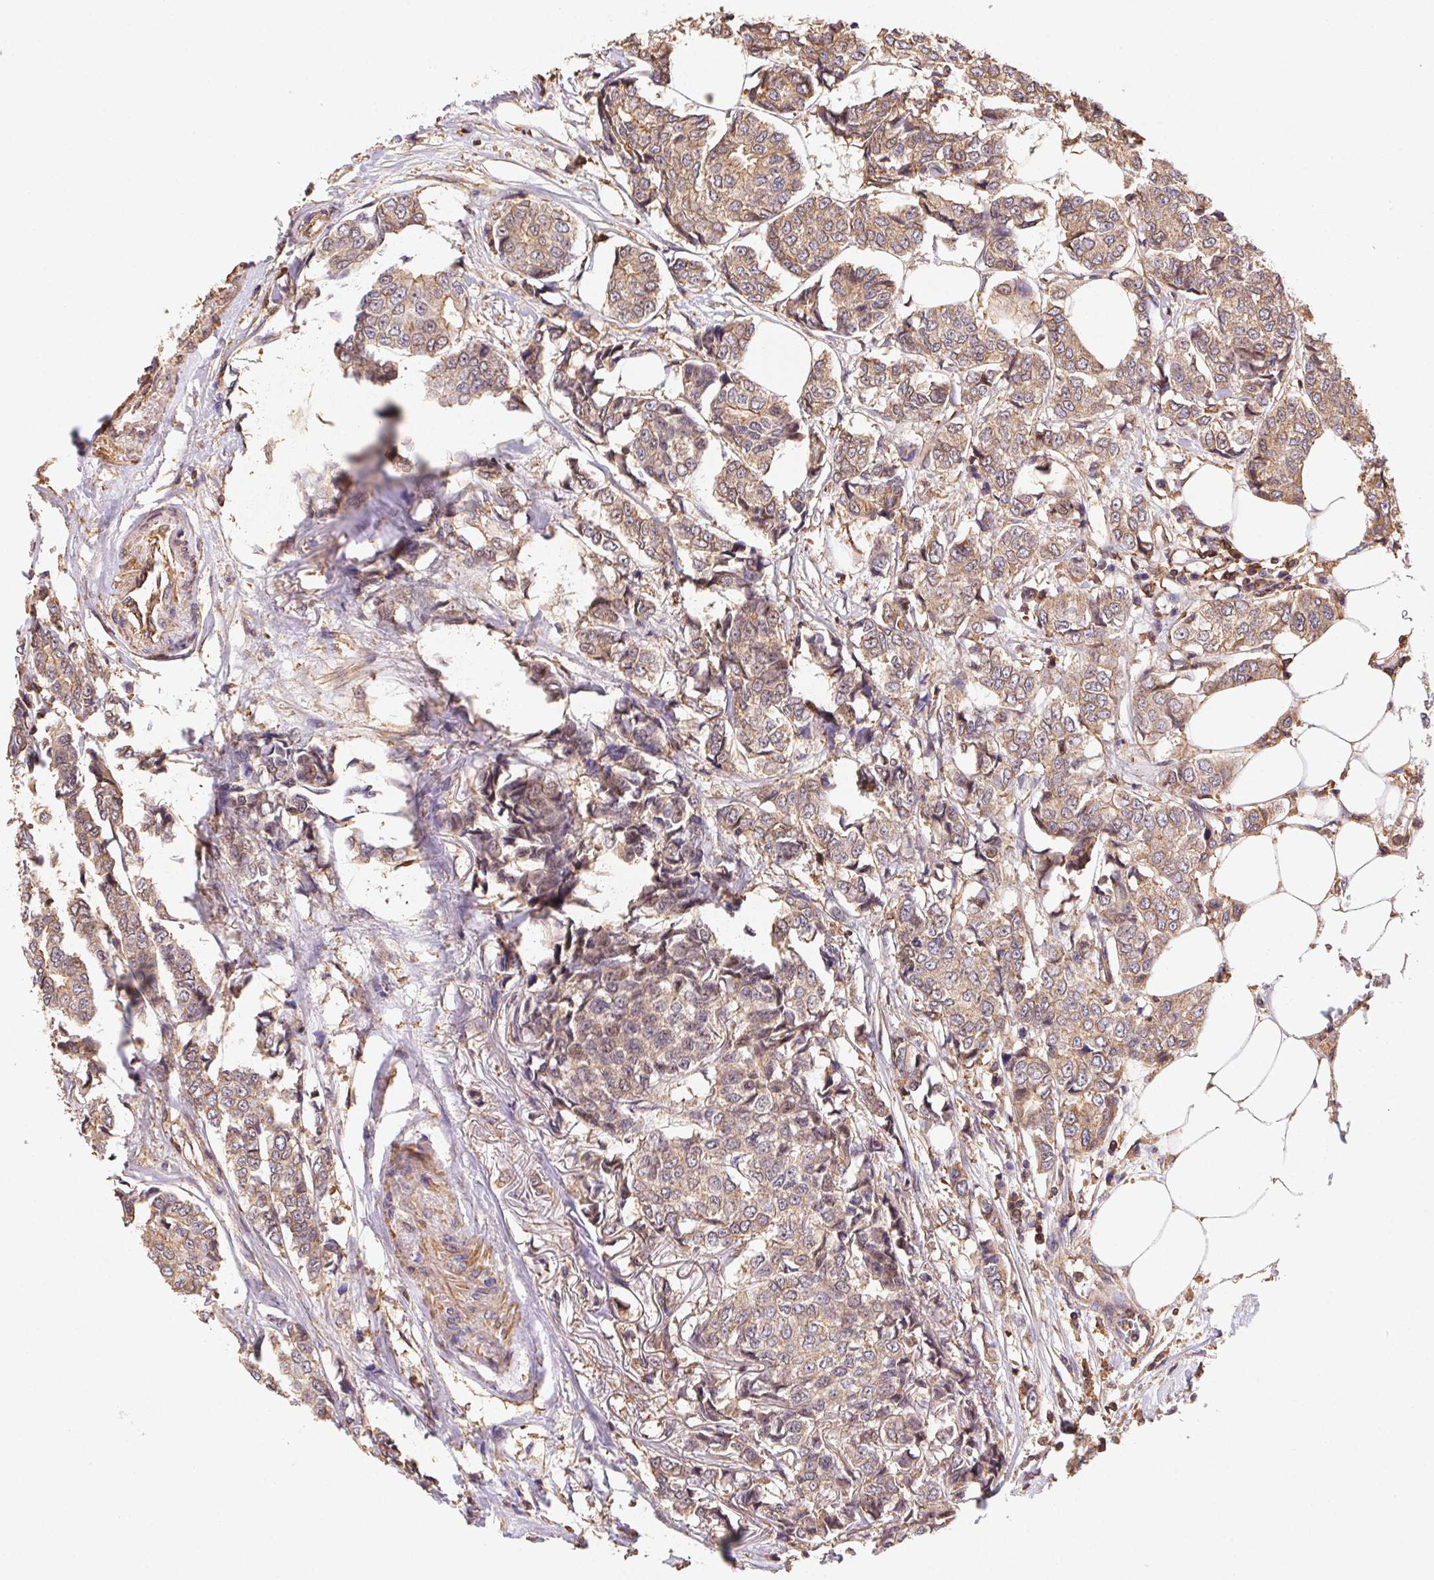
{"staining": {"intensity": "moderate", "quantity": ">75%", "location": "cytoplasmic/membranous"}, "tissue": "breast cancer", "cell_type": "Tumor cells", "image_type": "cancer", "snomed": [{"axis": "morphology", "description": "Duct carcinoma"}, {"axis": "topography", "description": "Breast"}], "caption": "Protein staining by immunohistochemistry demonstrates moderate cytoplasmic/membranous positivity in about >75% of tumor cells in breast infiltrating ductal carcinoma.", "gene": "ATG10", "patient": {"sex": "female", "age": 94}}